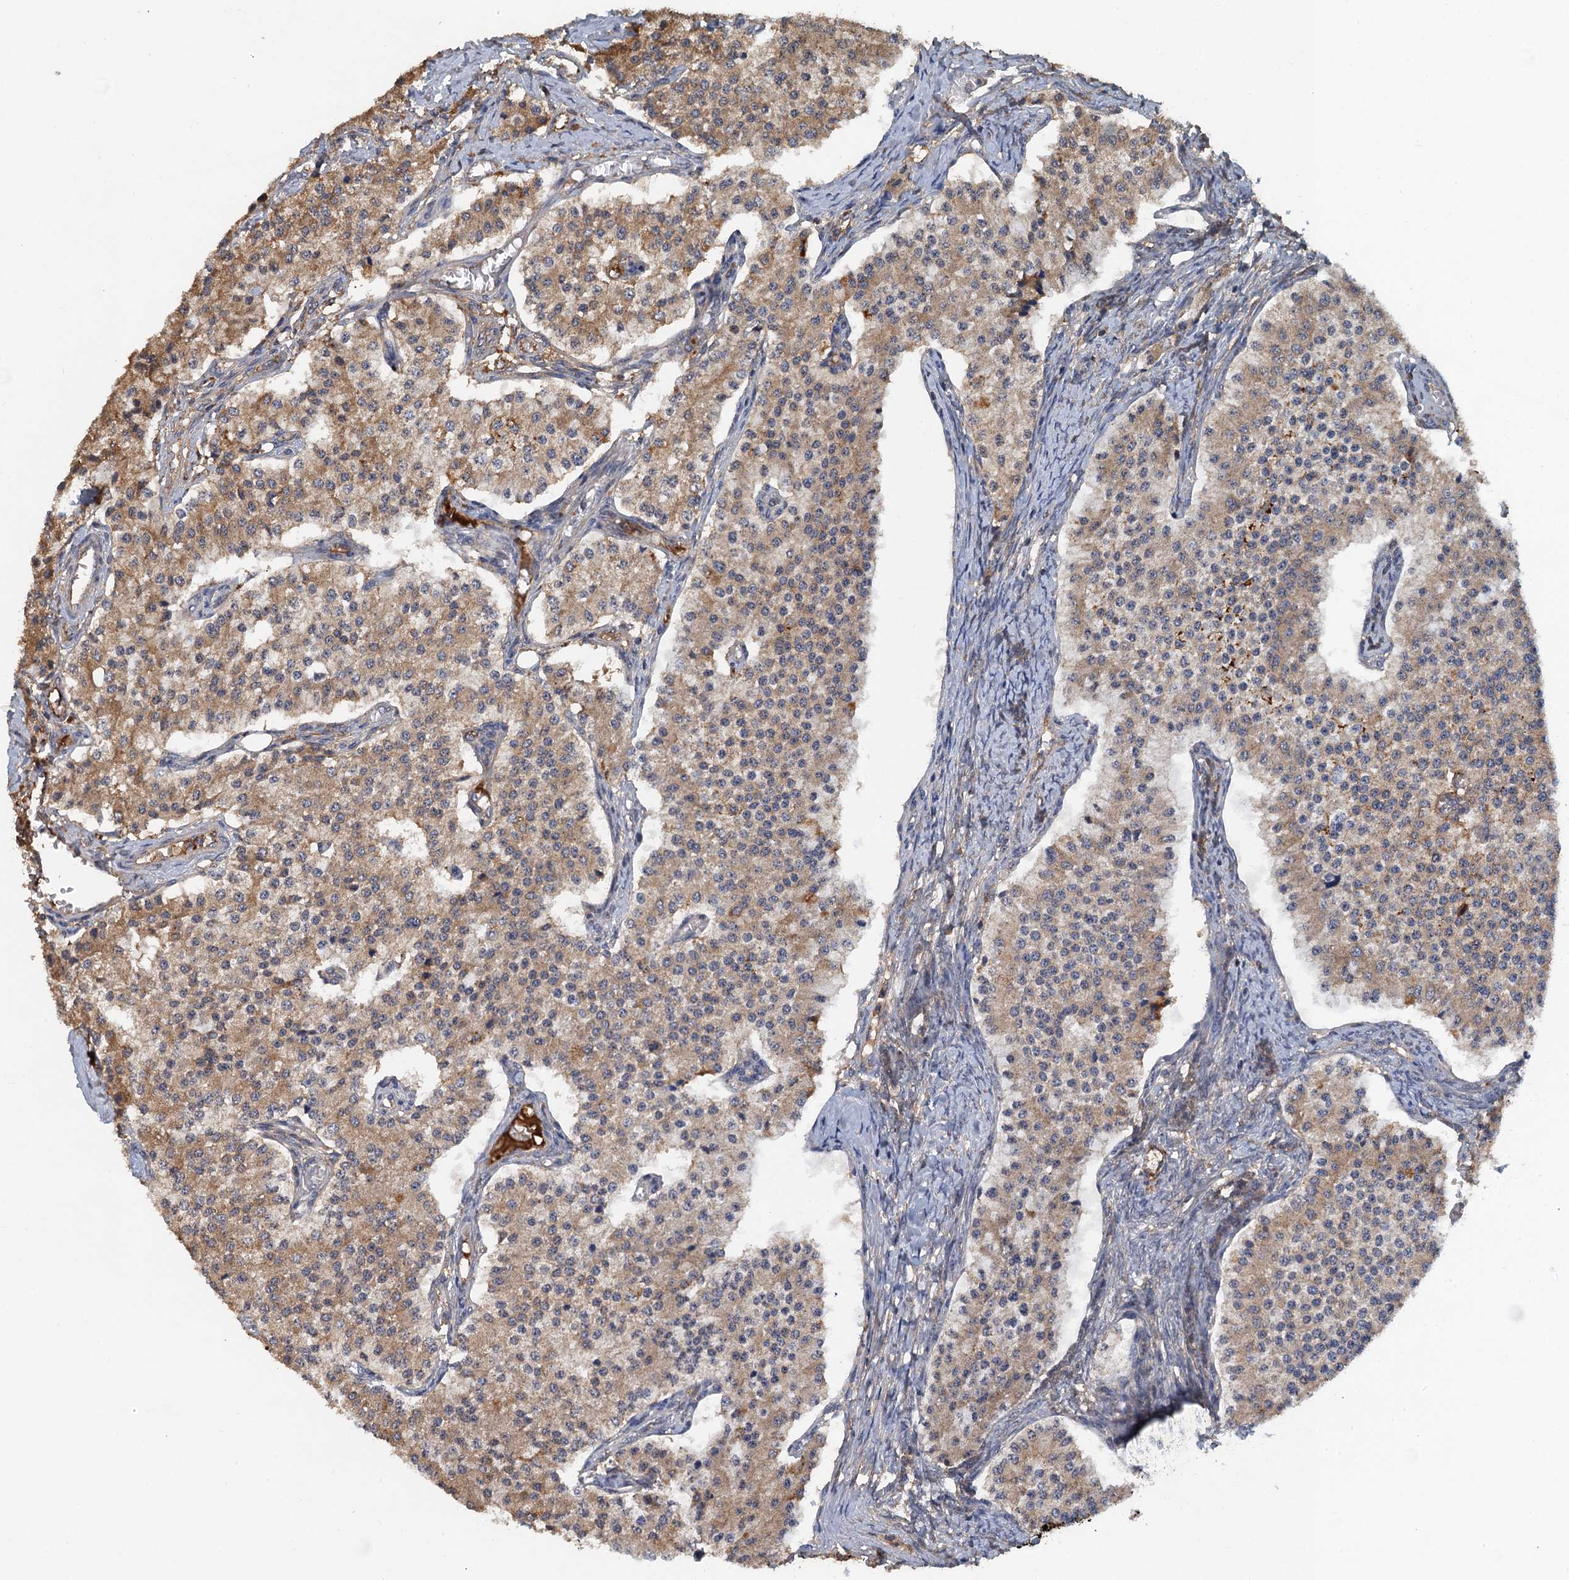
{"staining": {"intensity": "moderate", "quantity": ">75%", "location": "cytoplasmic/membranous"}, "tissue": "carcinoid", "cell_type": "Tumor cells", "image_type": "cancer", "snomed": [{"axis": "morphology", "description": "Carcinoid, malignant, NOS"}, {"axis": "topography", "description": "Colon"}], "caption": "Brown immunohistochemical staining in human carcinoid demonstrates moderate cytoplasmic/membranous expression in approximately >75% of tumor cells.", "gene": "HAPLN3", "patient": {"sex": "female", "age": 52}}